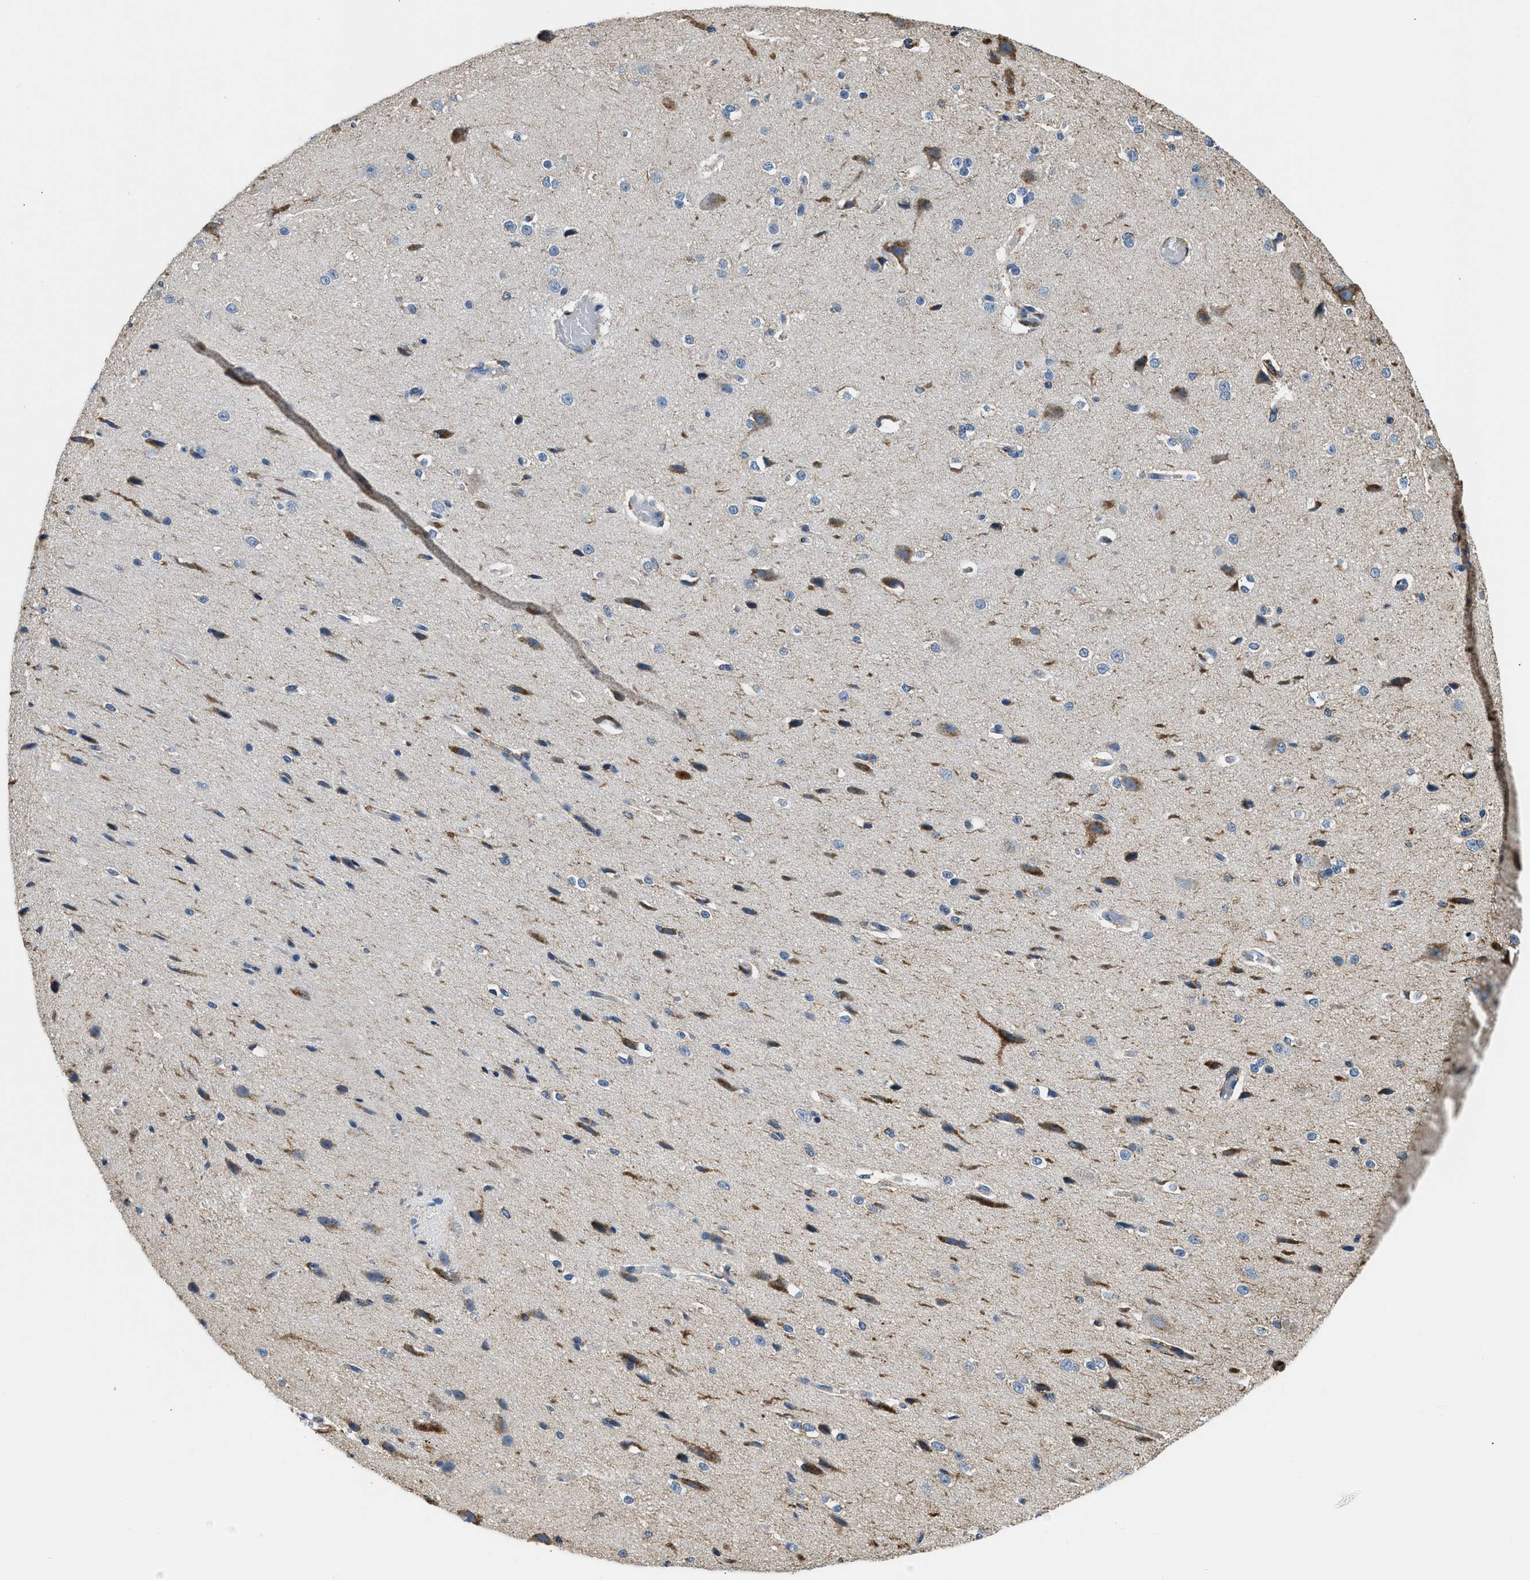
{"staining": {"intensity": "negative", "quantity": "none", "location": "none"}, "tissue": "cerebral cortex", "cell_type": "Endothelial cells", "image_type": "normal", "snomed": [{"axis": "morphology", "description": "Normal tissue, NOS"}, {"axis": "morphology", "description": "Developmental malformation"}, {"axis": "topography", "description": "Cerebral cortex"}], "caption": "The photomicrograph exhibits no significant expression in endothelial cells of cerebral cortex.", "gene": "LRP1", "patient": {"sex": "female", "age": 30}}